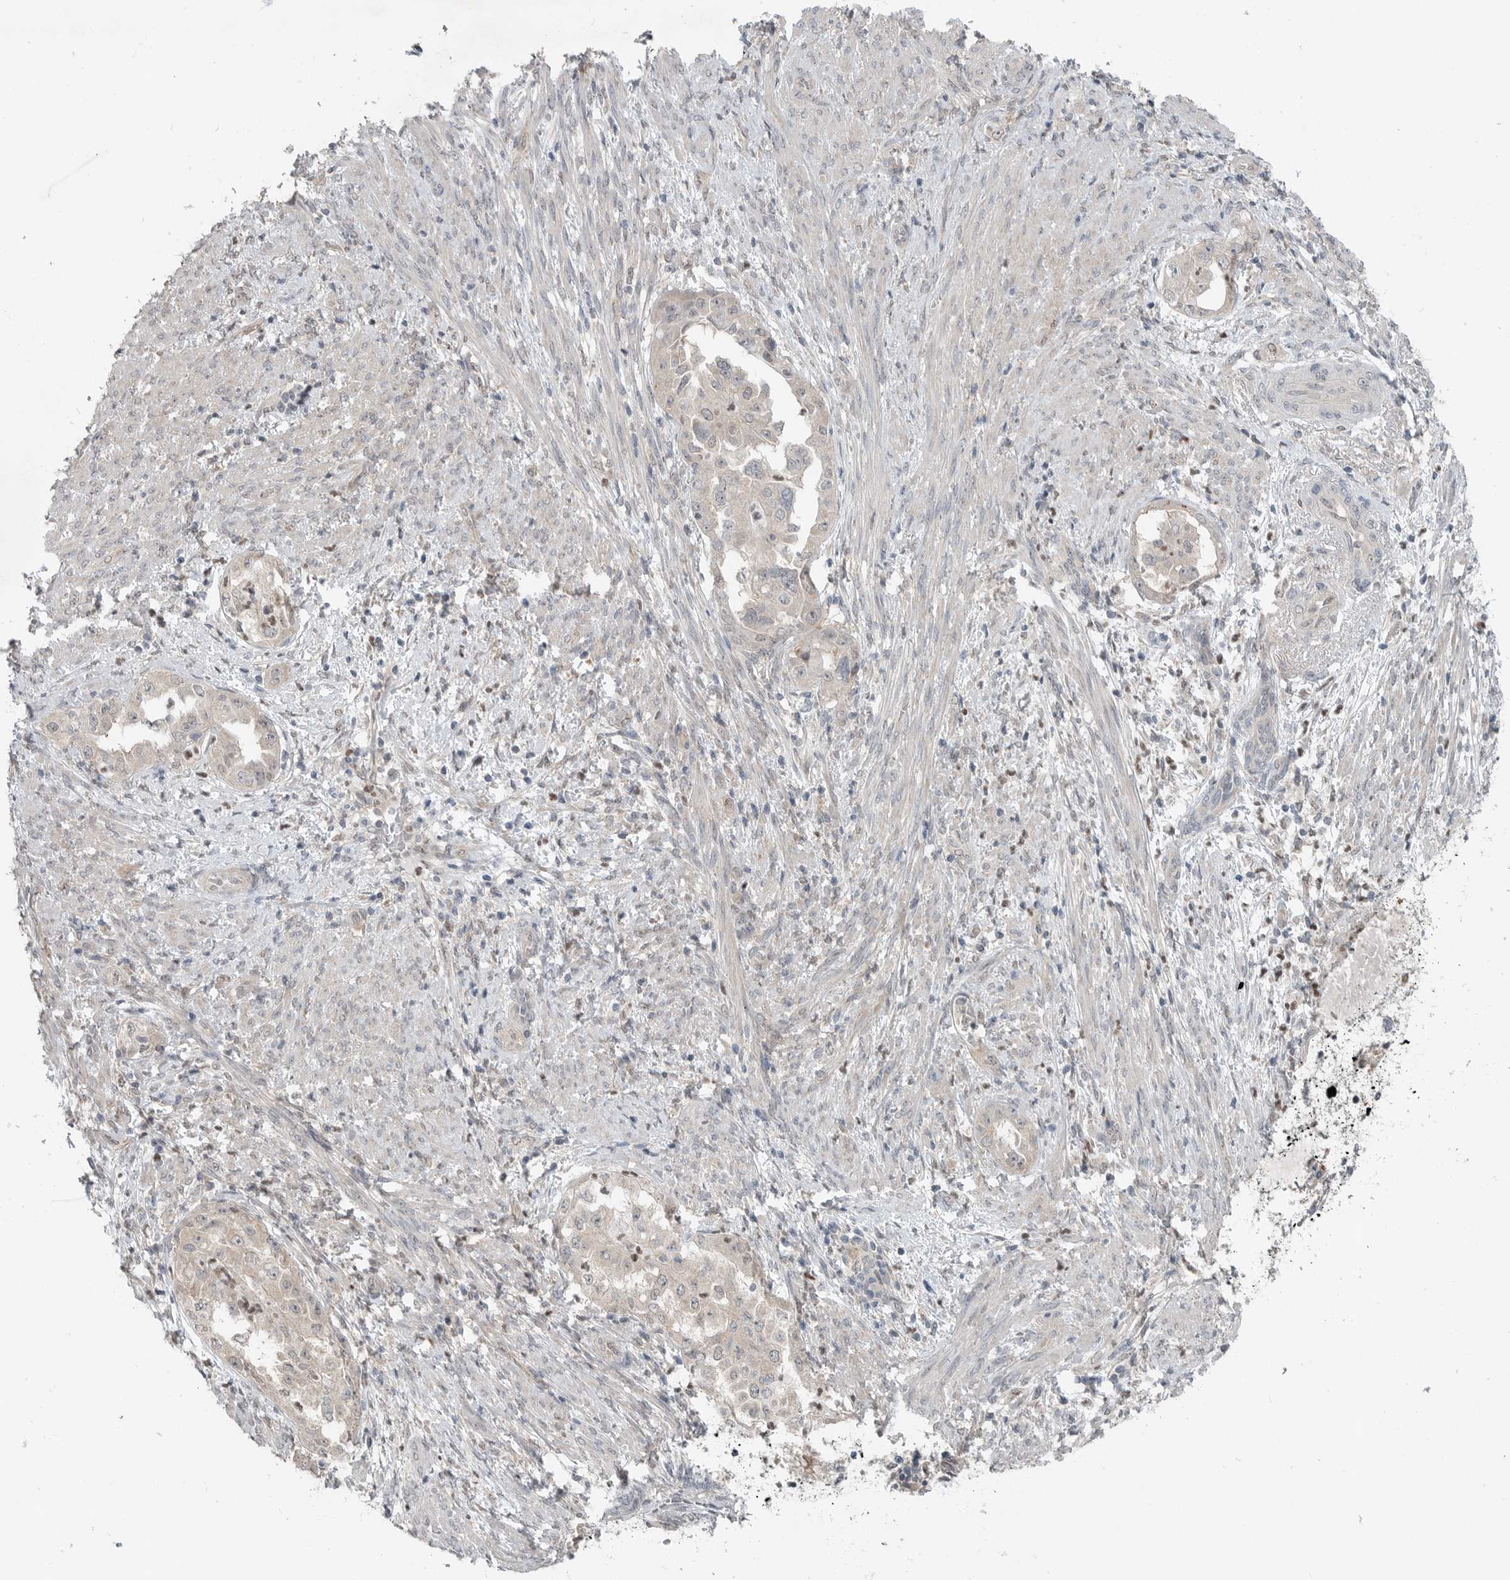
{"staining": {"intensity": "negative", "quantity": "none", "location": "none"}, "tissue": "endometrial cancer", "cell_type": "Tumor cells", "image_type": "cancer", "snomed": [{"axis": "morphology", "description": "Adenocarcinoma, NOS"}, {"axis": "topography", "description": "Endometrium"}], "caption": "This is an IHC histopathology image of human endometrial adenocarcinoma. There is no expression in tumor cells.", "gene": "MFAP3L", "patient": {"sex": "female", "age": 85}}